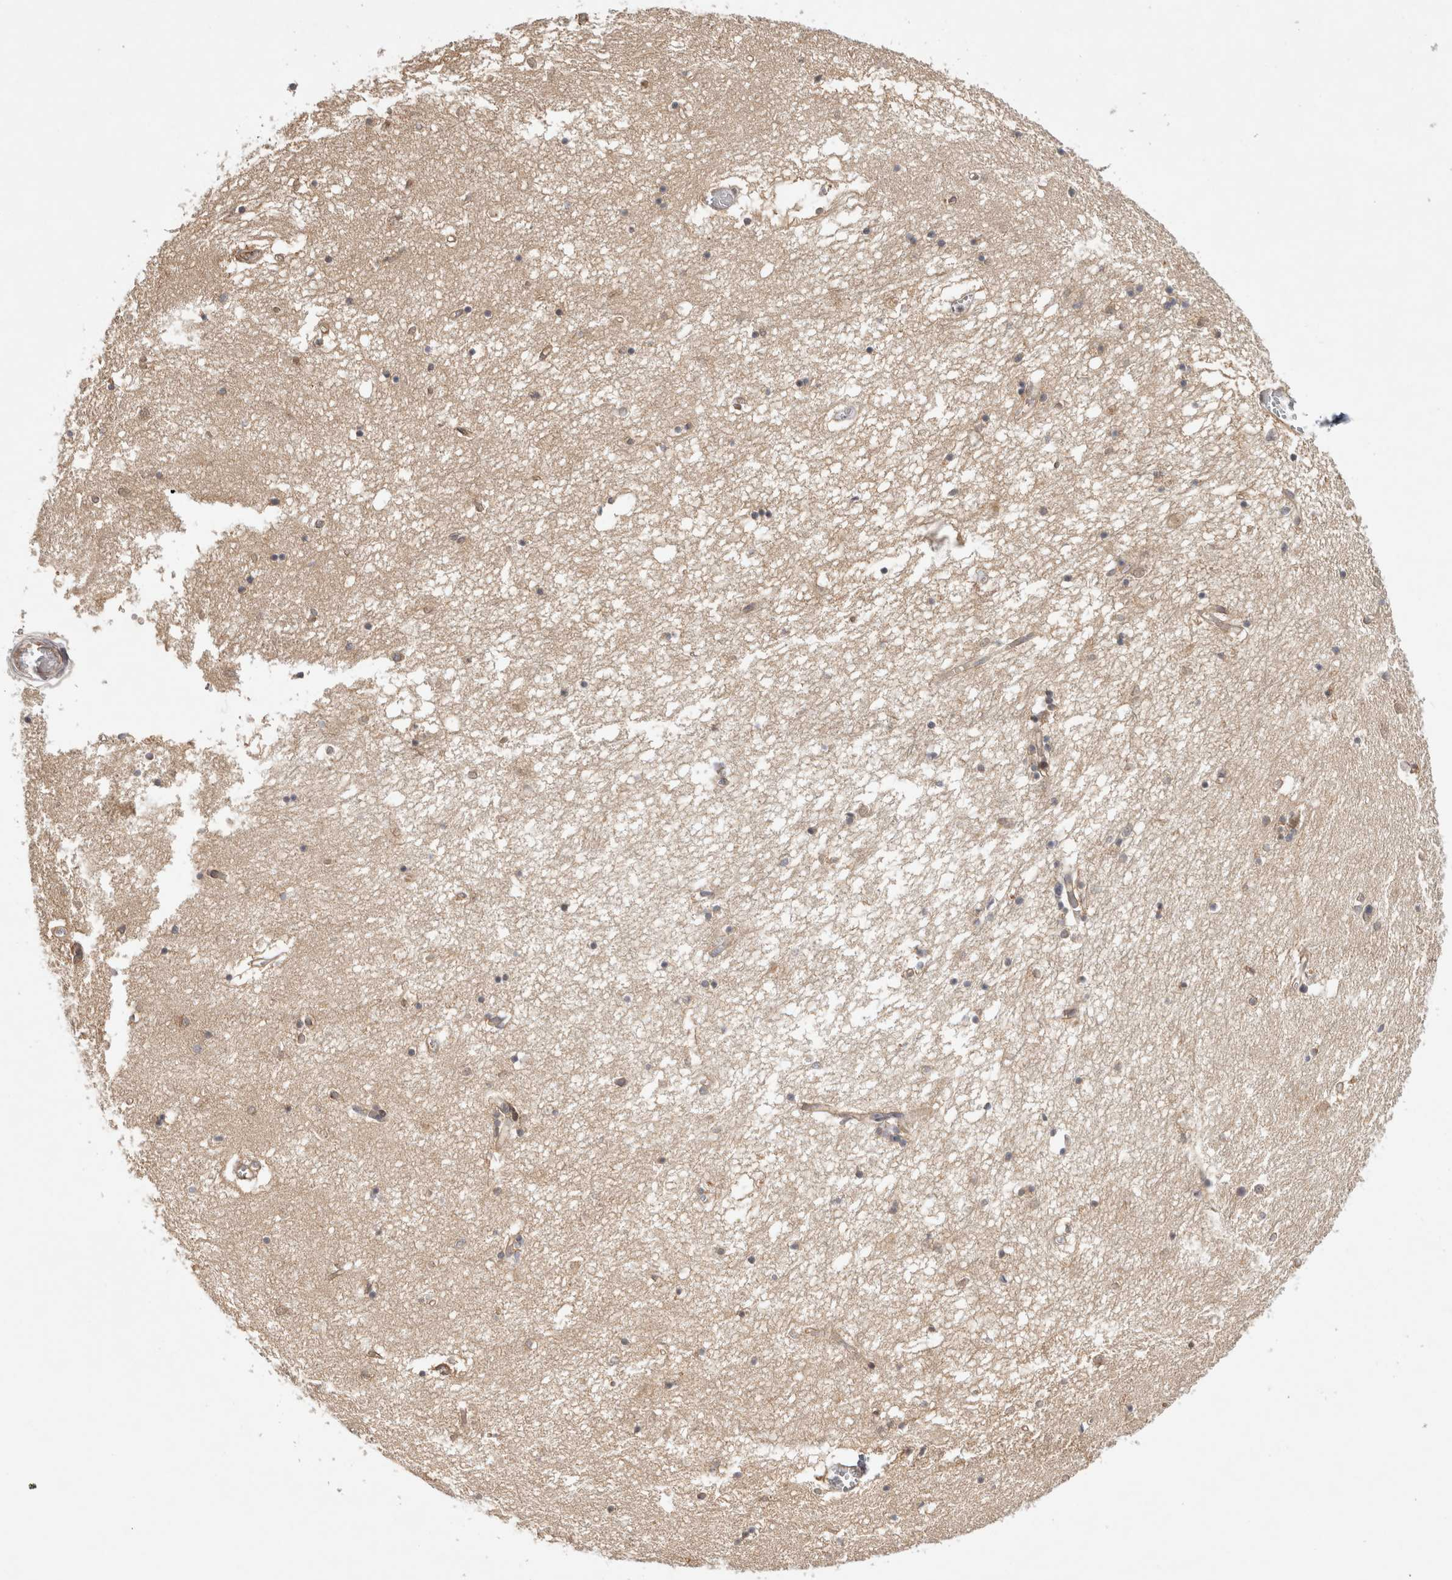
{"staining": {"intensity": "weak", "quantity": "<25%", "location": "nuclear"}, "tissue": "hippocampus", "cell_type": "Glial cells", "image_type": "normal", "snomed": [{"axis": "morphology", "description": "Normal tissue, NOS"}, {"axis": "topography", "description": "Hippocampus"}], "caption": "An IHC image of normal hippocampus is shown. There is no staining in glial cells of hippocampus. (Stains: DAB IHC with hematoxylin counter stain, Microscopy: brightfield microscopy at high magnification).", "gene": "ZNF318", "patient": {"sex": "male", "age": 70}}